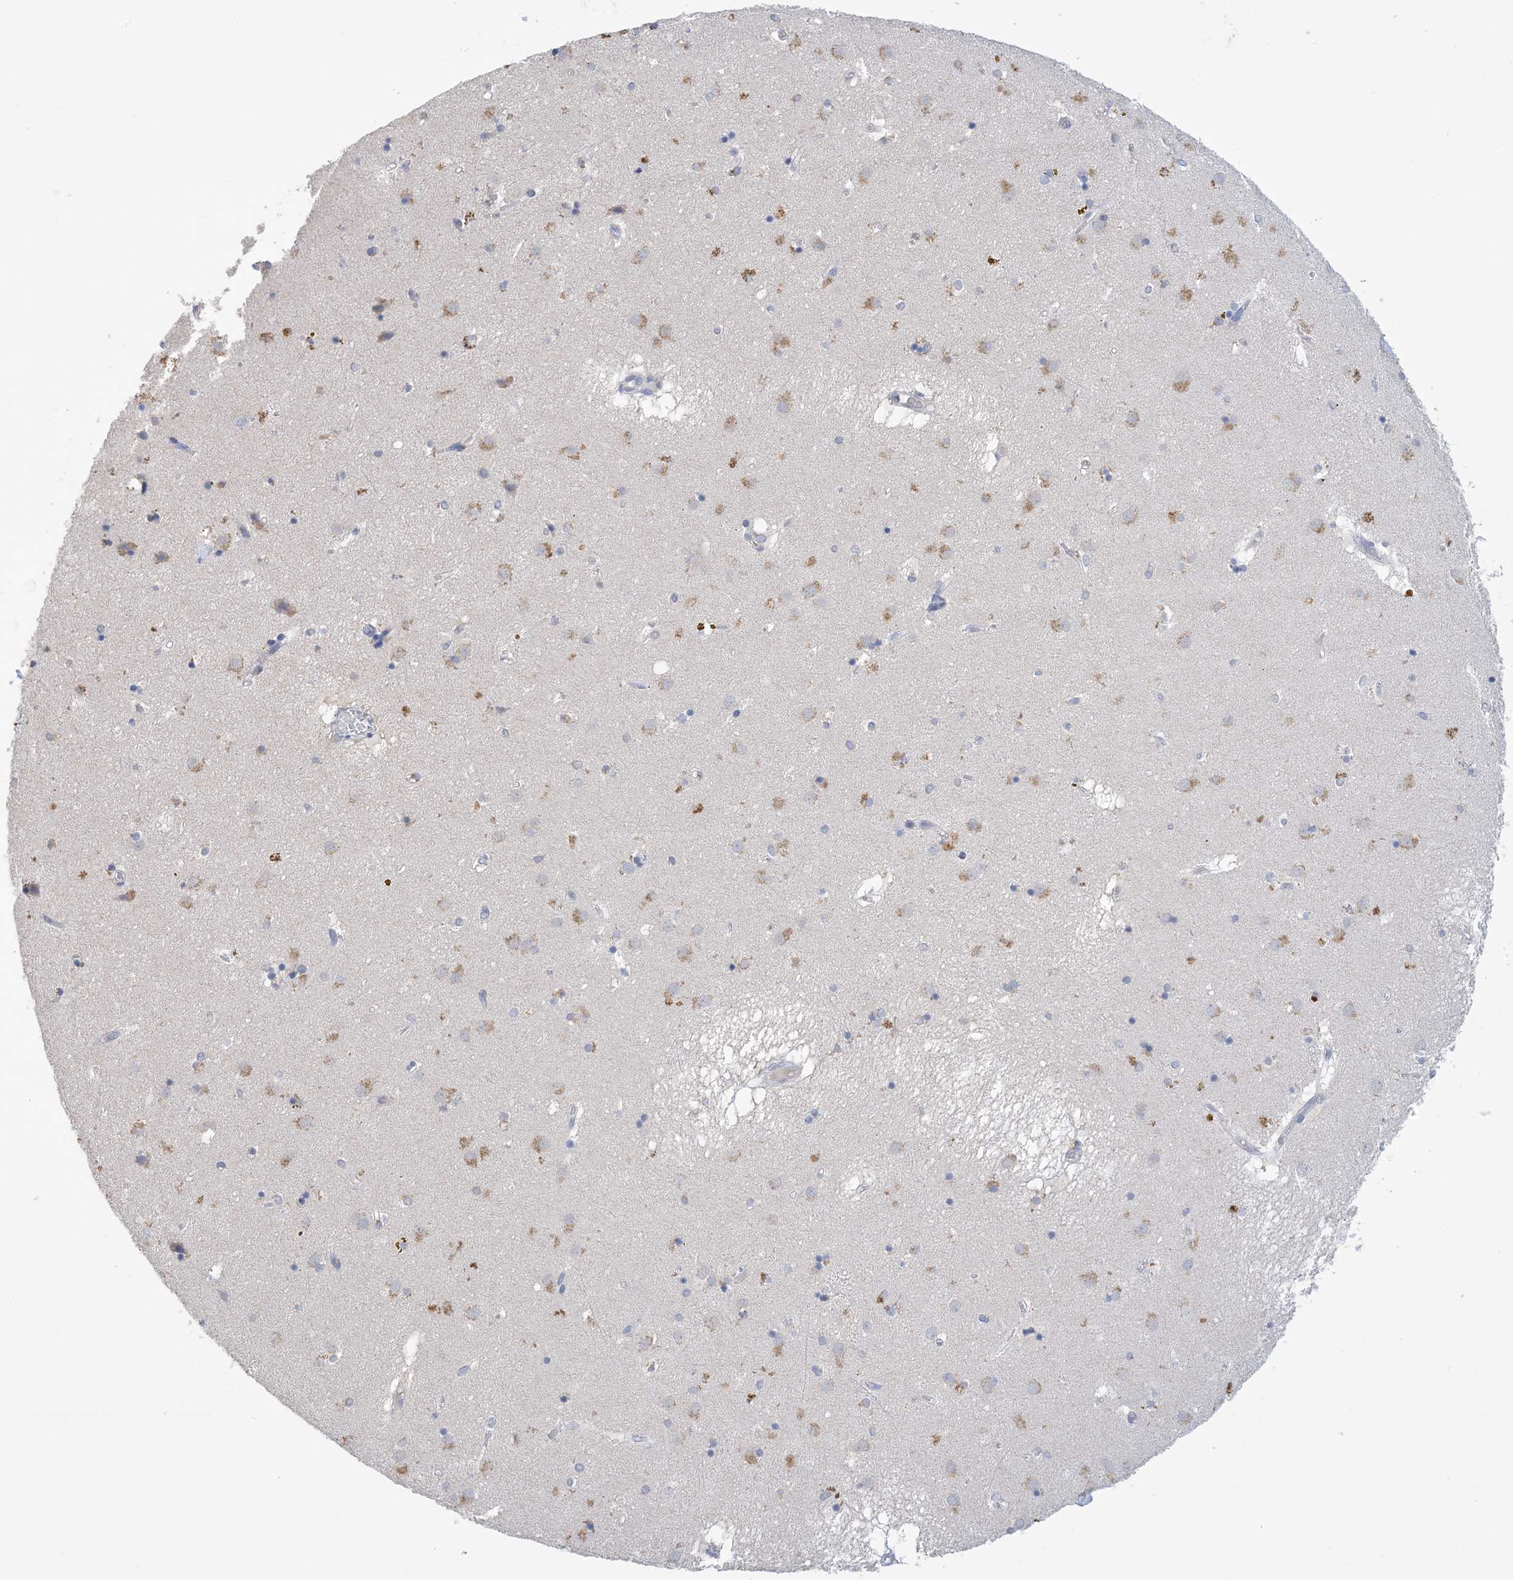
{"staining": {"intensity": "negative", "quantity": "none", "location": "none"}, "tissue": "caudate", "cell_type": "Glial cells", "image_type": "normal", "snomed": [{"axis": "morphology", "description": "Normal tissue, NOS"}, {"axis": "topography", "description": "Lateral ventricle wall"}], "caption": "Benign caudate was stained to show a protein in brown. There is no significant expression in glial cells. (Brightfield microscopy of DAB (3,3'-diaminobenzidine) immunohistochemistry at high magnification).", "gene": "DSC3", "patient": {"sex": "male", "age": 70}}